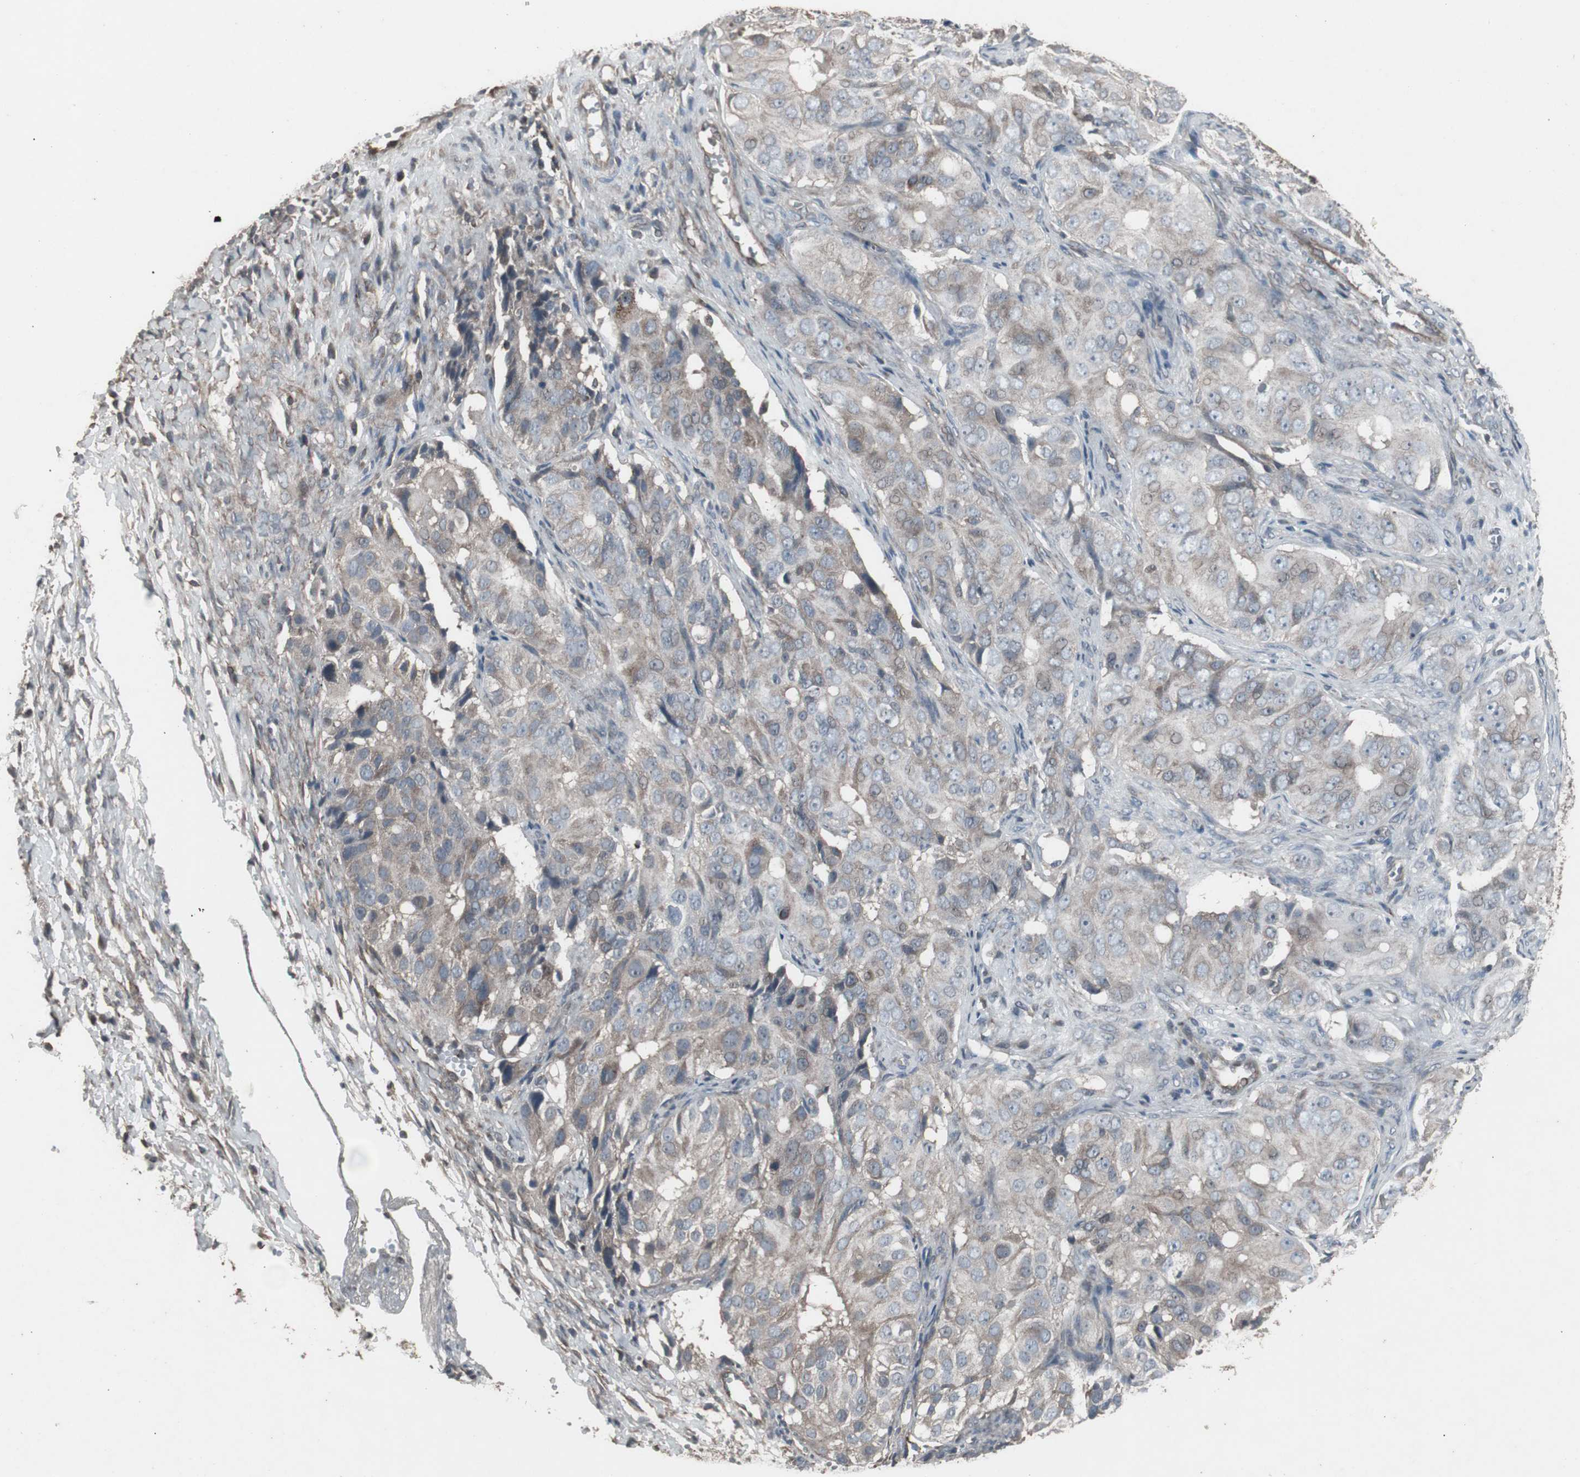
{"staining": {"intensity": "weak", "quantity": "<25%", "location": "cytoplasmic/membranous"}, "tissue": "ovarian cancer", "cell_type": "Tumor cells", "image_type": "cancer", "snomed": [{"axis": "morphology", "description": "Carcinoma, endometroid"}, {"axis": "topography", "description": "Ovary"}], "caption": "IHC of ovarian endometroid carcinoma displays no staining in tumor cells.", "gene": "SSTR2", "patient": {"sex": "female", "age": 51}}